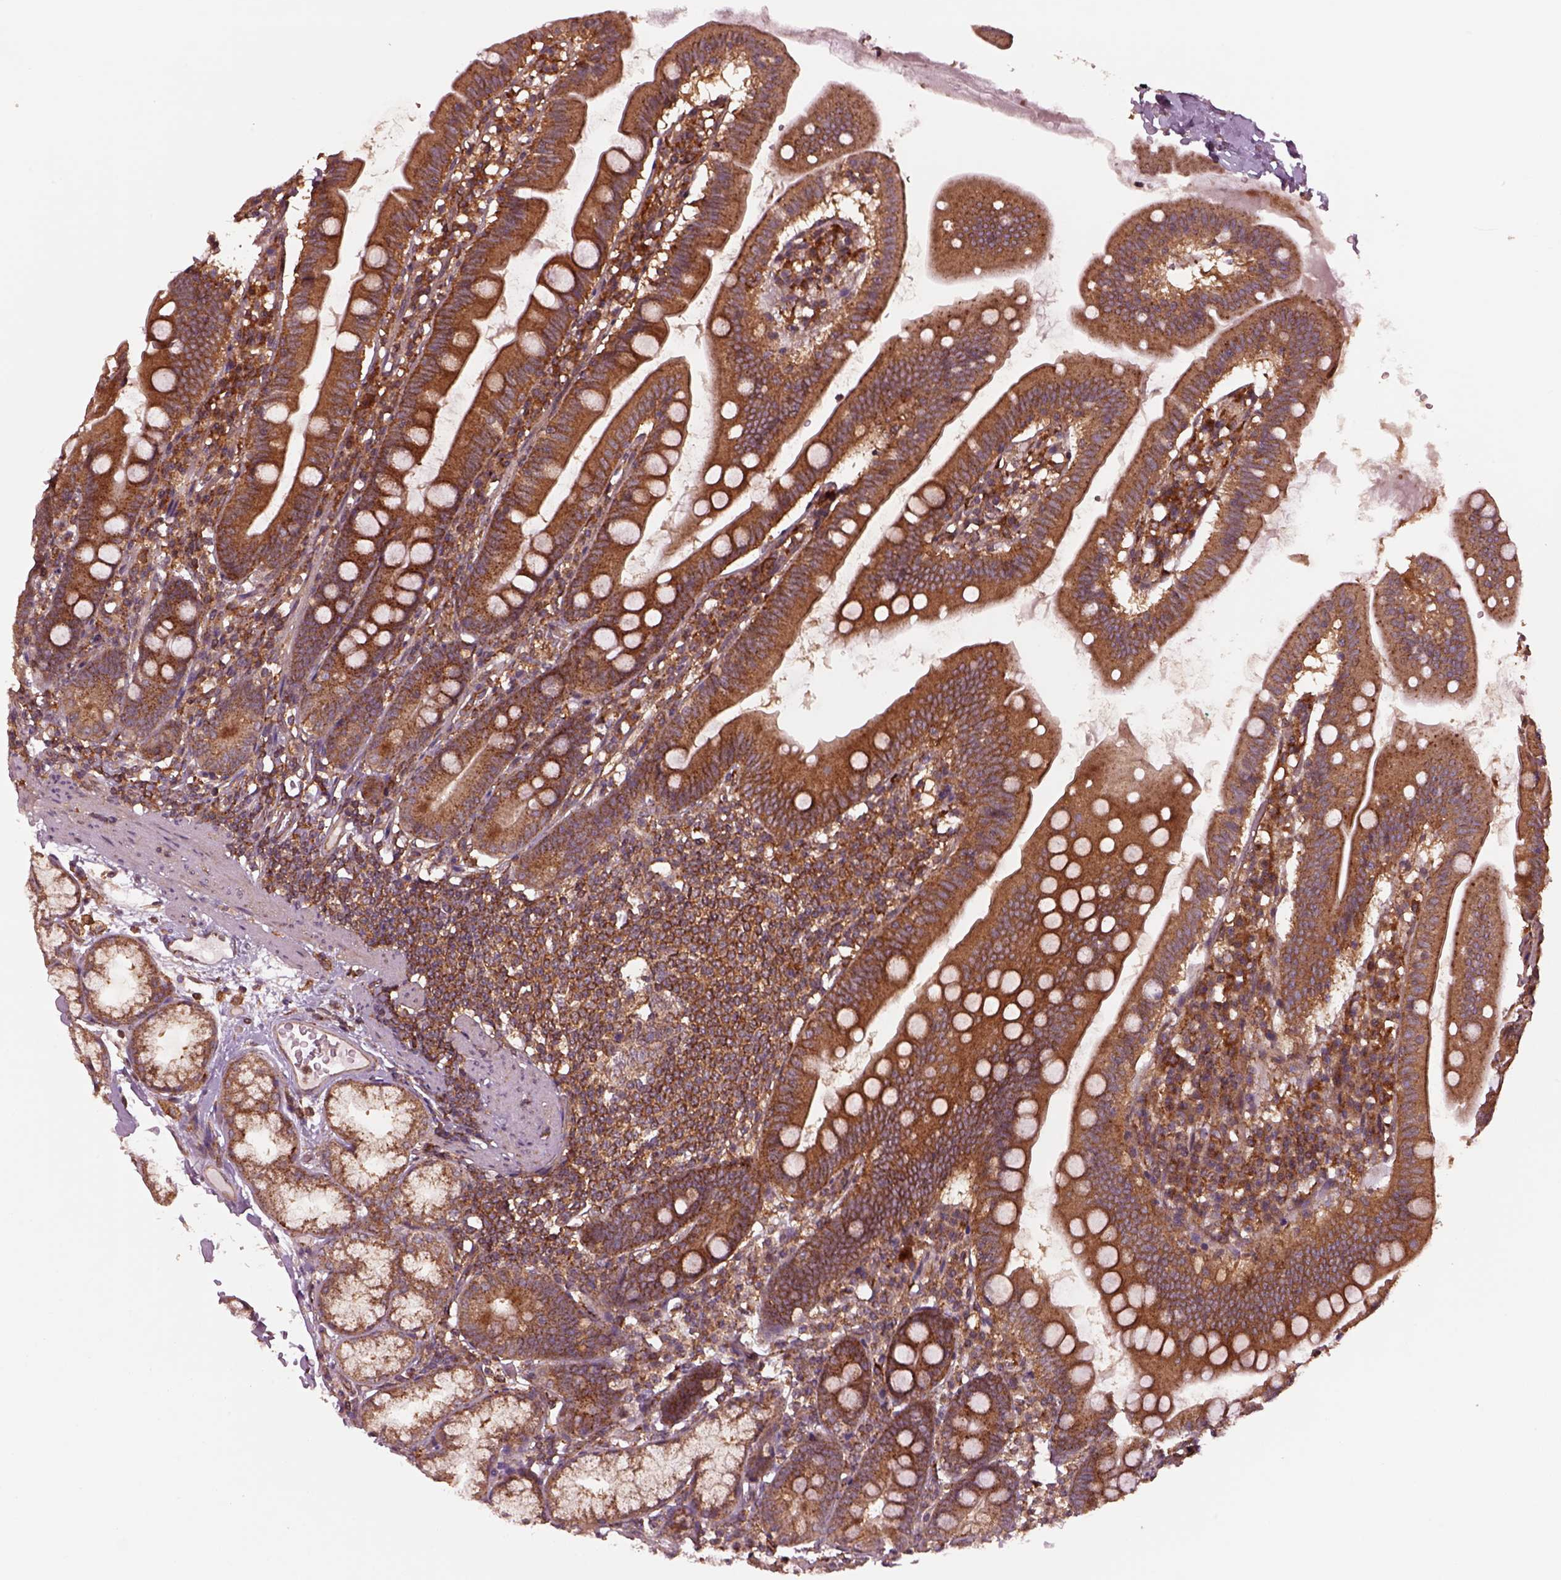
{"staining": {"intensity": "moderate", "quantity": ">75%", "location": "cytoplasmic/membranous"}, "tissue": "duodenum", "cell_type": "Glandular cells", "image_type": "normal", "snomed": [{"axis": "morphology", "description": "Normal tissue, NOS"}, {"axis": "topography", "description": "Duodenum"}], "caption": "IHC micrograph of benign human duodenum stained for a protein (brown), which exhibits medium levels of moderate cytoplasmic/membranous staining in approximately >75% of glandular cells.", "gene": "WASHC2A", "patient": {"sex": "female", "age": 67}}